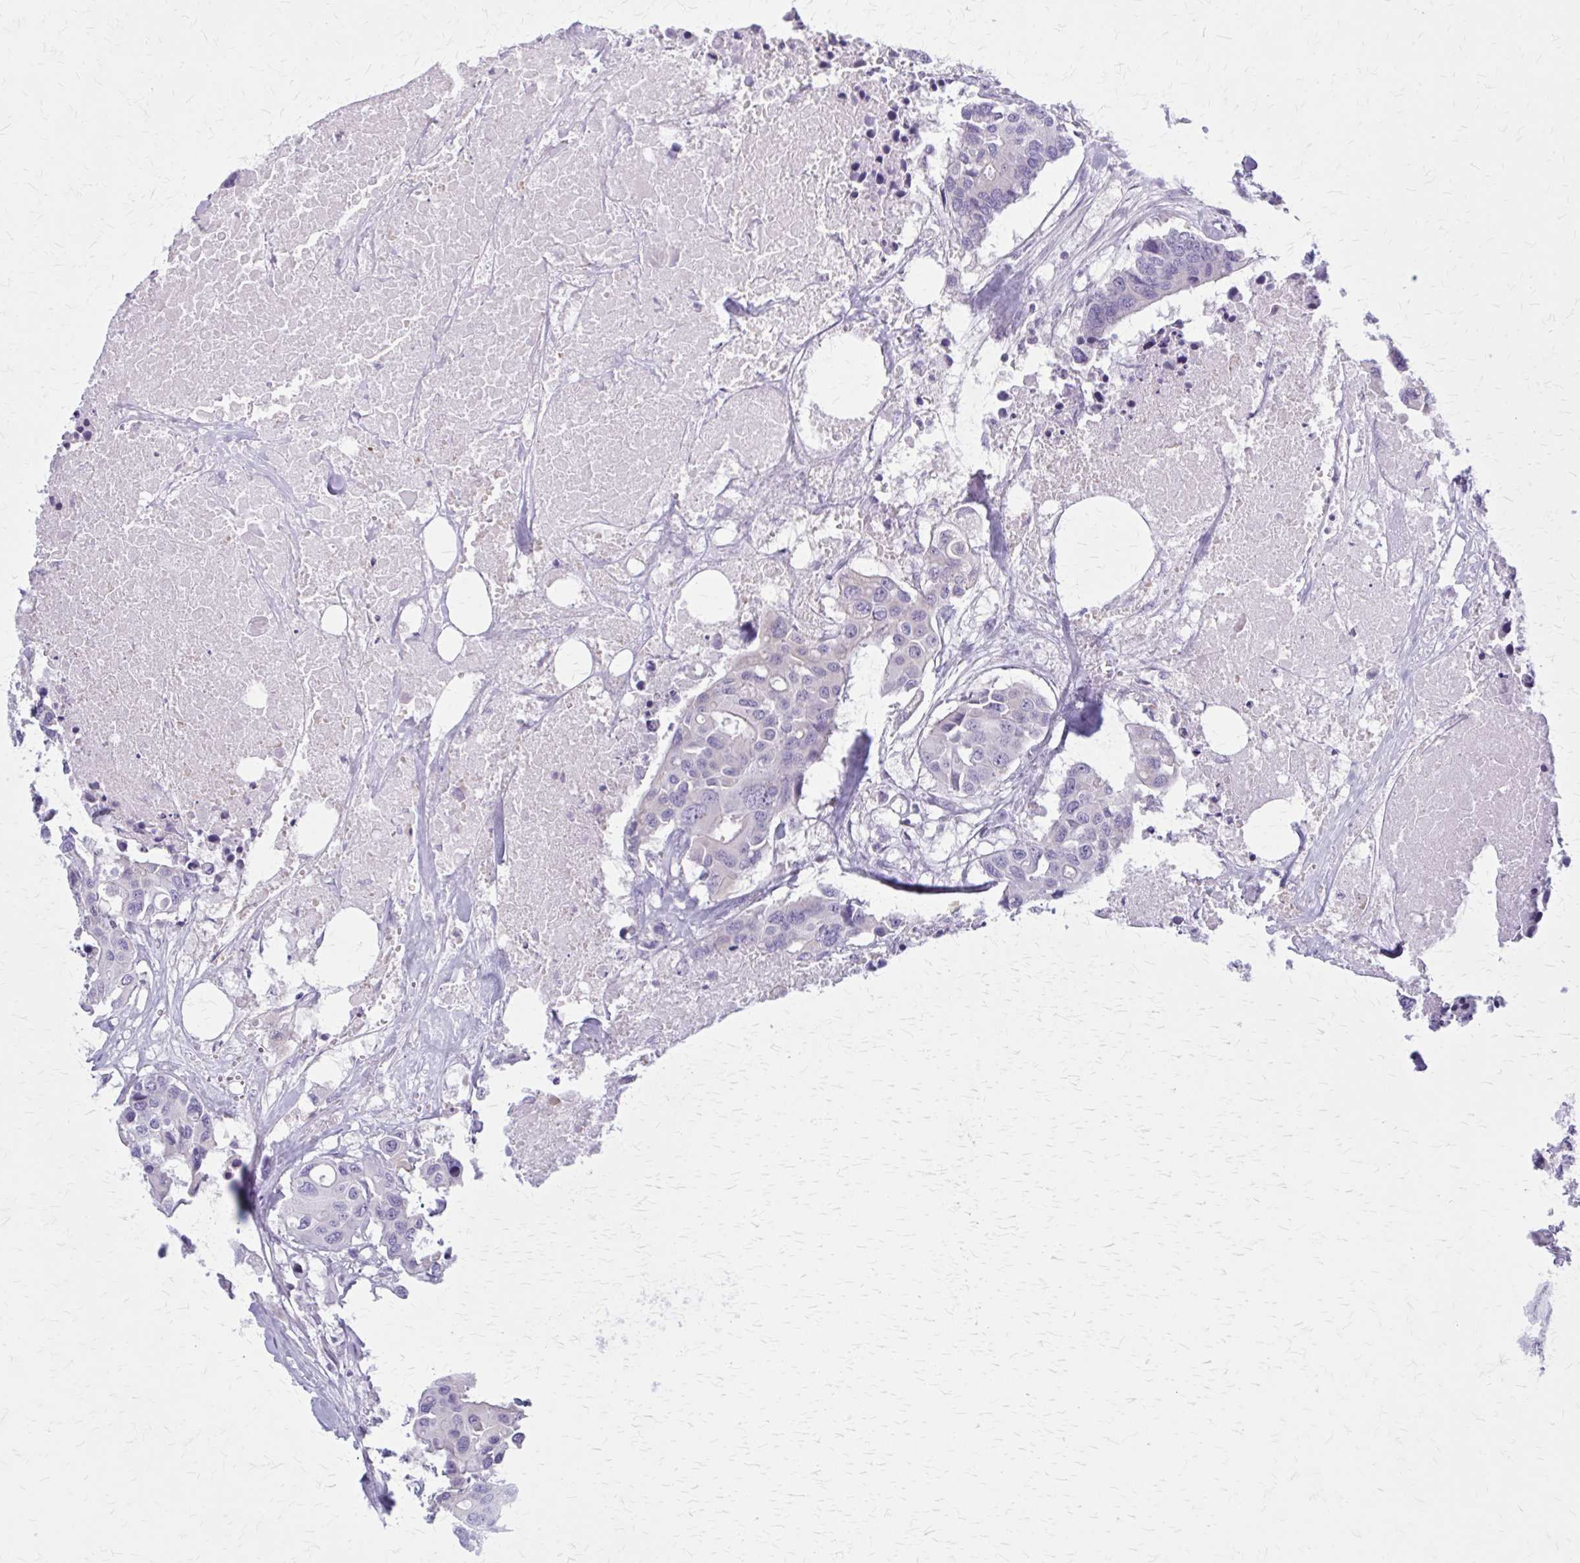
{"staining": {"intensity": "negative", "quantity": "none", "location": "none"}, "tissue": "colorectal cancer", "cell_type": "Tumor cells", "image_type": "cancer", "snomed": [{"axis": "morphology", "description": "Adenocarcinoma, NOS"}, {"axis": "topography", "description": "Colon"}], "caption": "Colorectal cancer (adenocarcinoma) was stained to show a protein in brown. There is no significant staining in tumor cells. (Stains: DAB (3,3'-diaminobenzidine) immunohistochemistry (IHC) with hematoxylin counter stain, Microscopy: brightfield microscopy at high magnification).", "gene": "PITPNM1", "patient": {"sex": "male", "age": 77}}